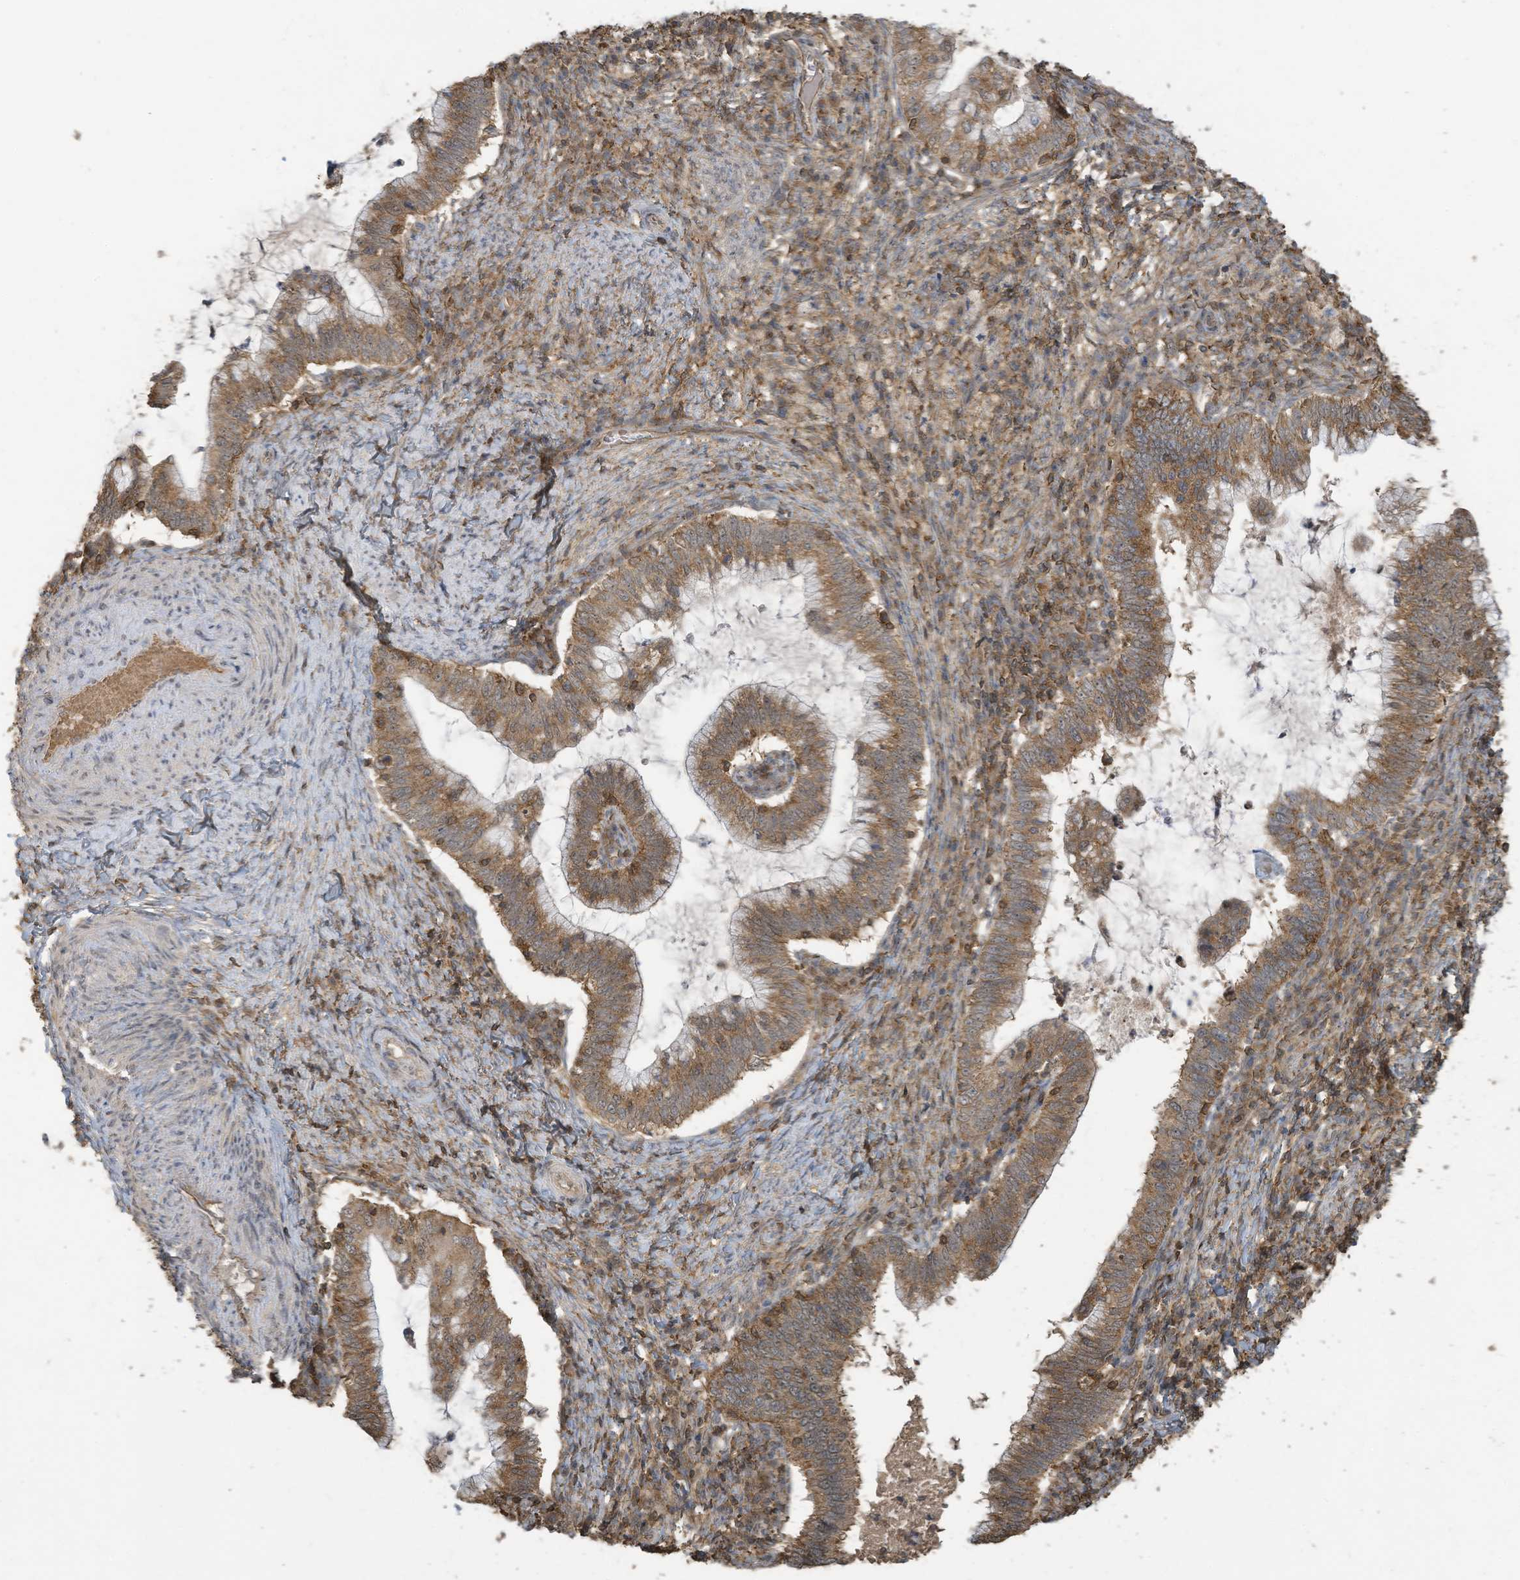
{"staining": {"intensity": "moderate", "quantity": ">75%", "location": "cytoplasmic/membranous"}, "tissue": "cervical cancer", "cell_type": "Tumor cells", "image_type": "cancer", "snomed": [{"axis": "morphology", "description": "Adenocarcinoma, NOS"}, {"axis": "topography", "description": "Cervix"}], "caption": "Cervical adenocarcinoma stained for a protein exhibits moderate cytoplasmic/membranous positivity in tumor cells.", "gene": "COX10", "patient": {"sex": "female", "age": 36}}